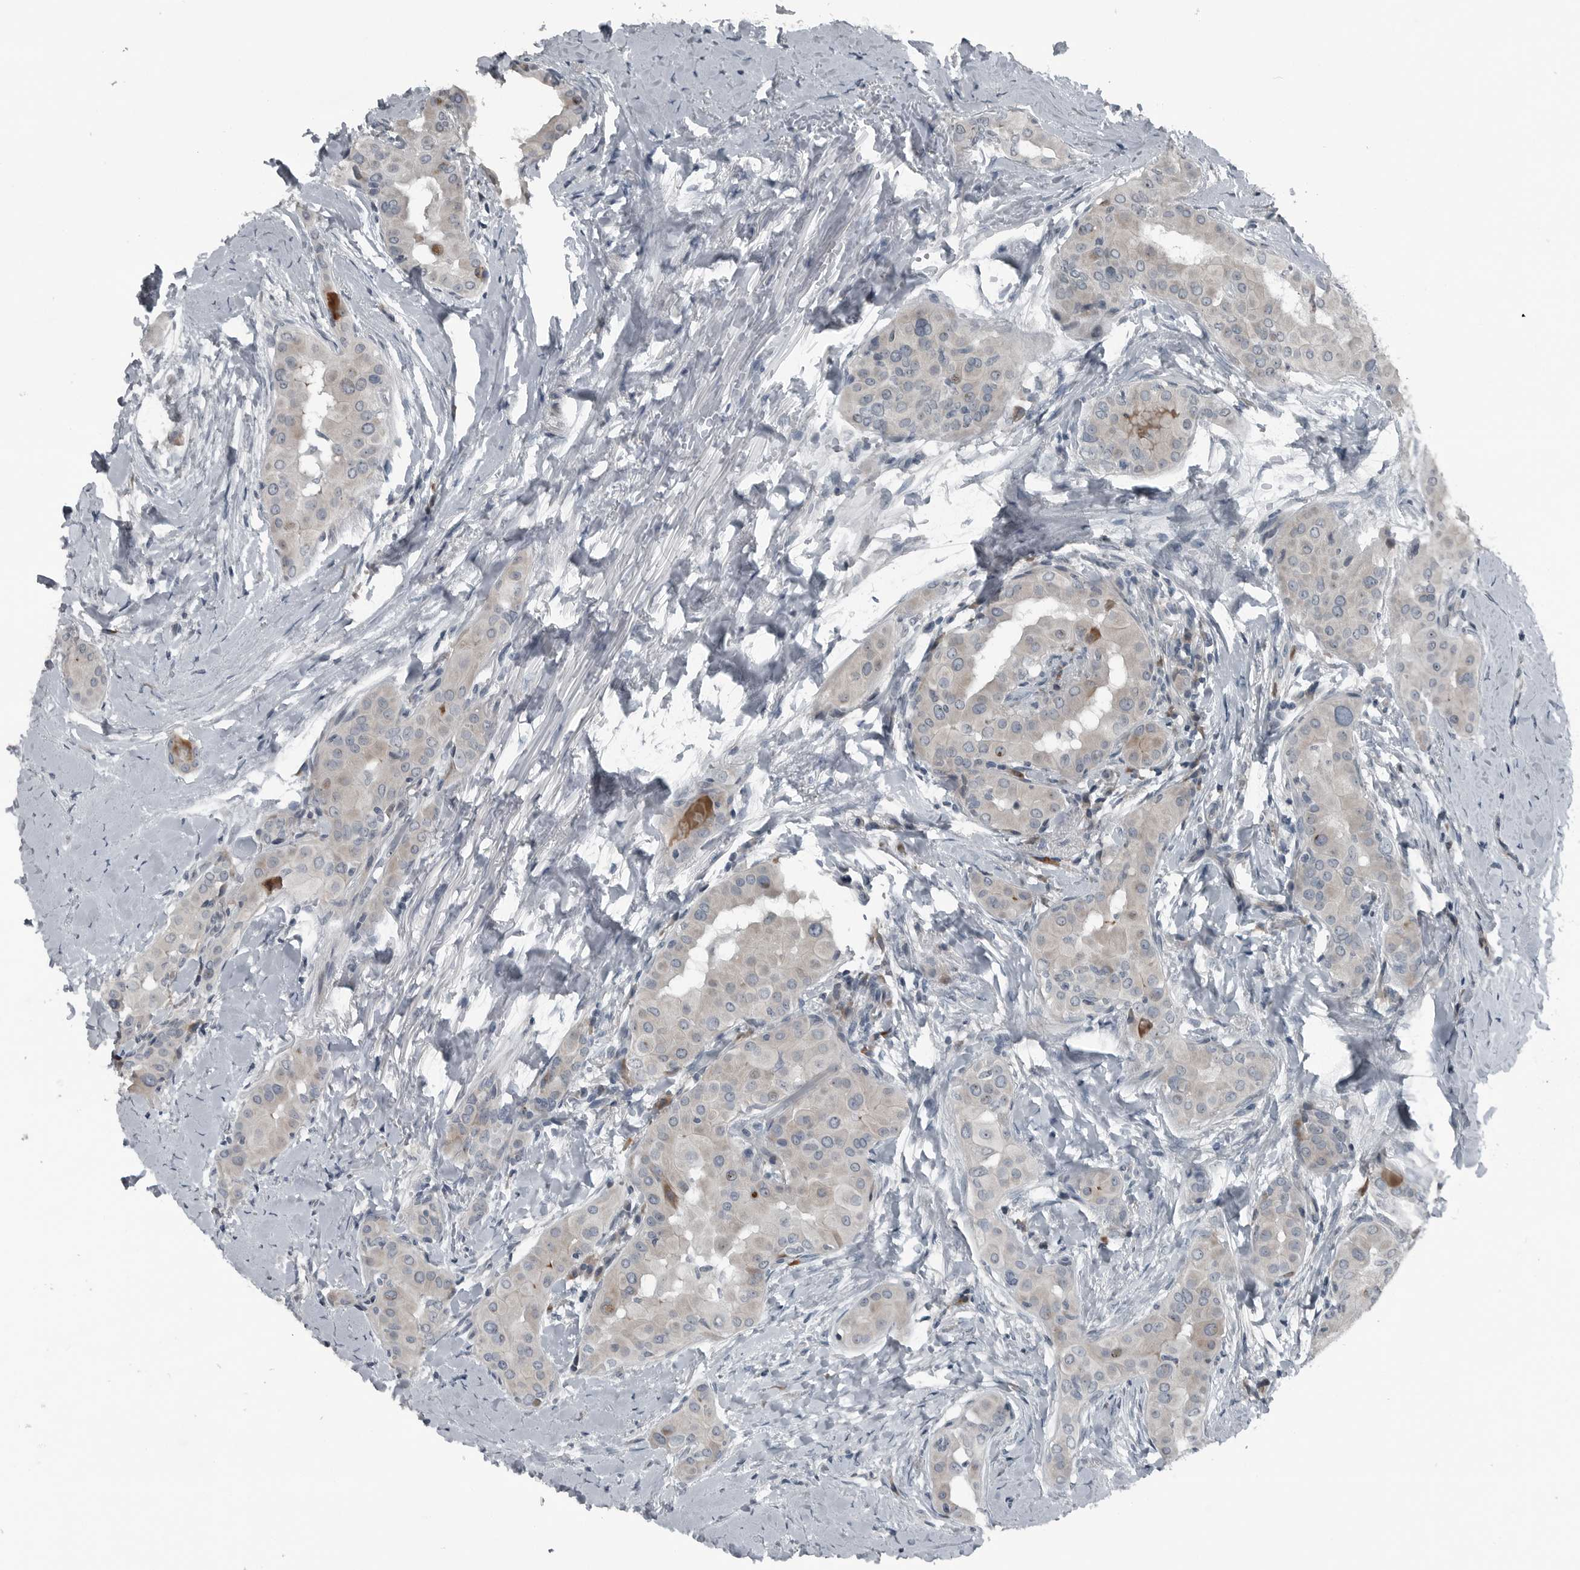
{"staining": {"intensity": "weak", "quantity": "<25%", "location": "cytoplasmic/membranous"}, "tissue": "thyroid cancer", "cell_type": "Tumor cells", "image_type": "cancer", "snomed": [{"axis": "morphology", "description": "Papillary adenocarcinoma, NOS"}, {"axis": "topography", "description": "Thyroid gland"}], "caption": "This photomicrograph is of thyroid cancer (papillary adenocarcinoma) stained with immunohistochemistry to label a protein in brown with the nuclei are counter-stained blue. There is no expression in tumor cells. (Brightfield microscopy of DAB (3,3'-diaminobenzidine) immunohistochemistry at high magnification).", "gene": "DNAAF11", "patient": {"sex": "male", "age": 33}}